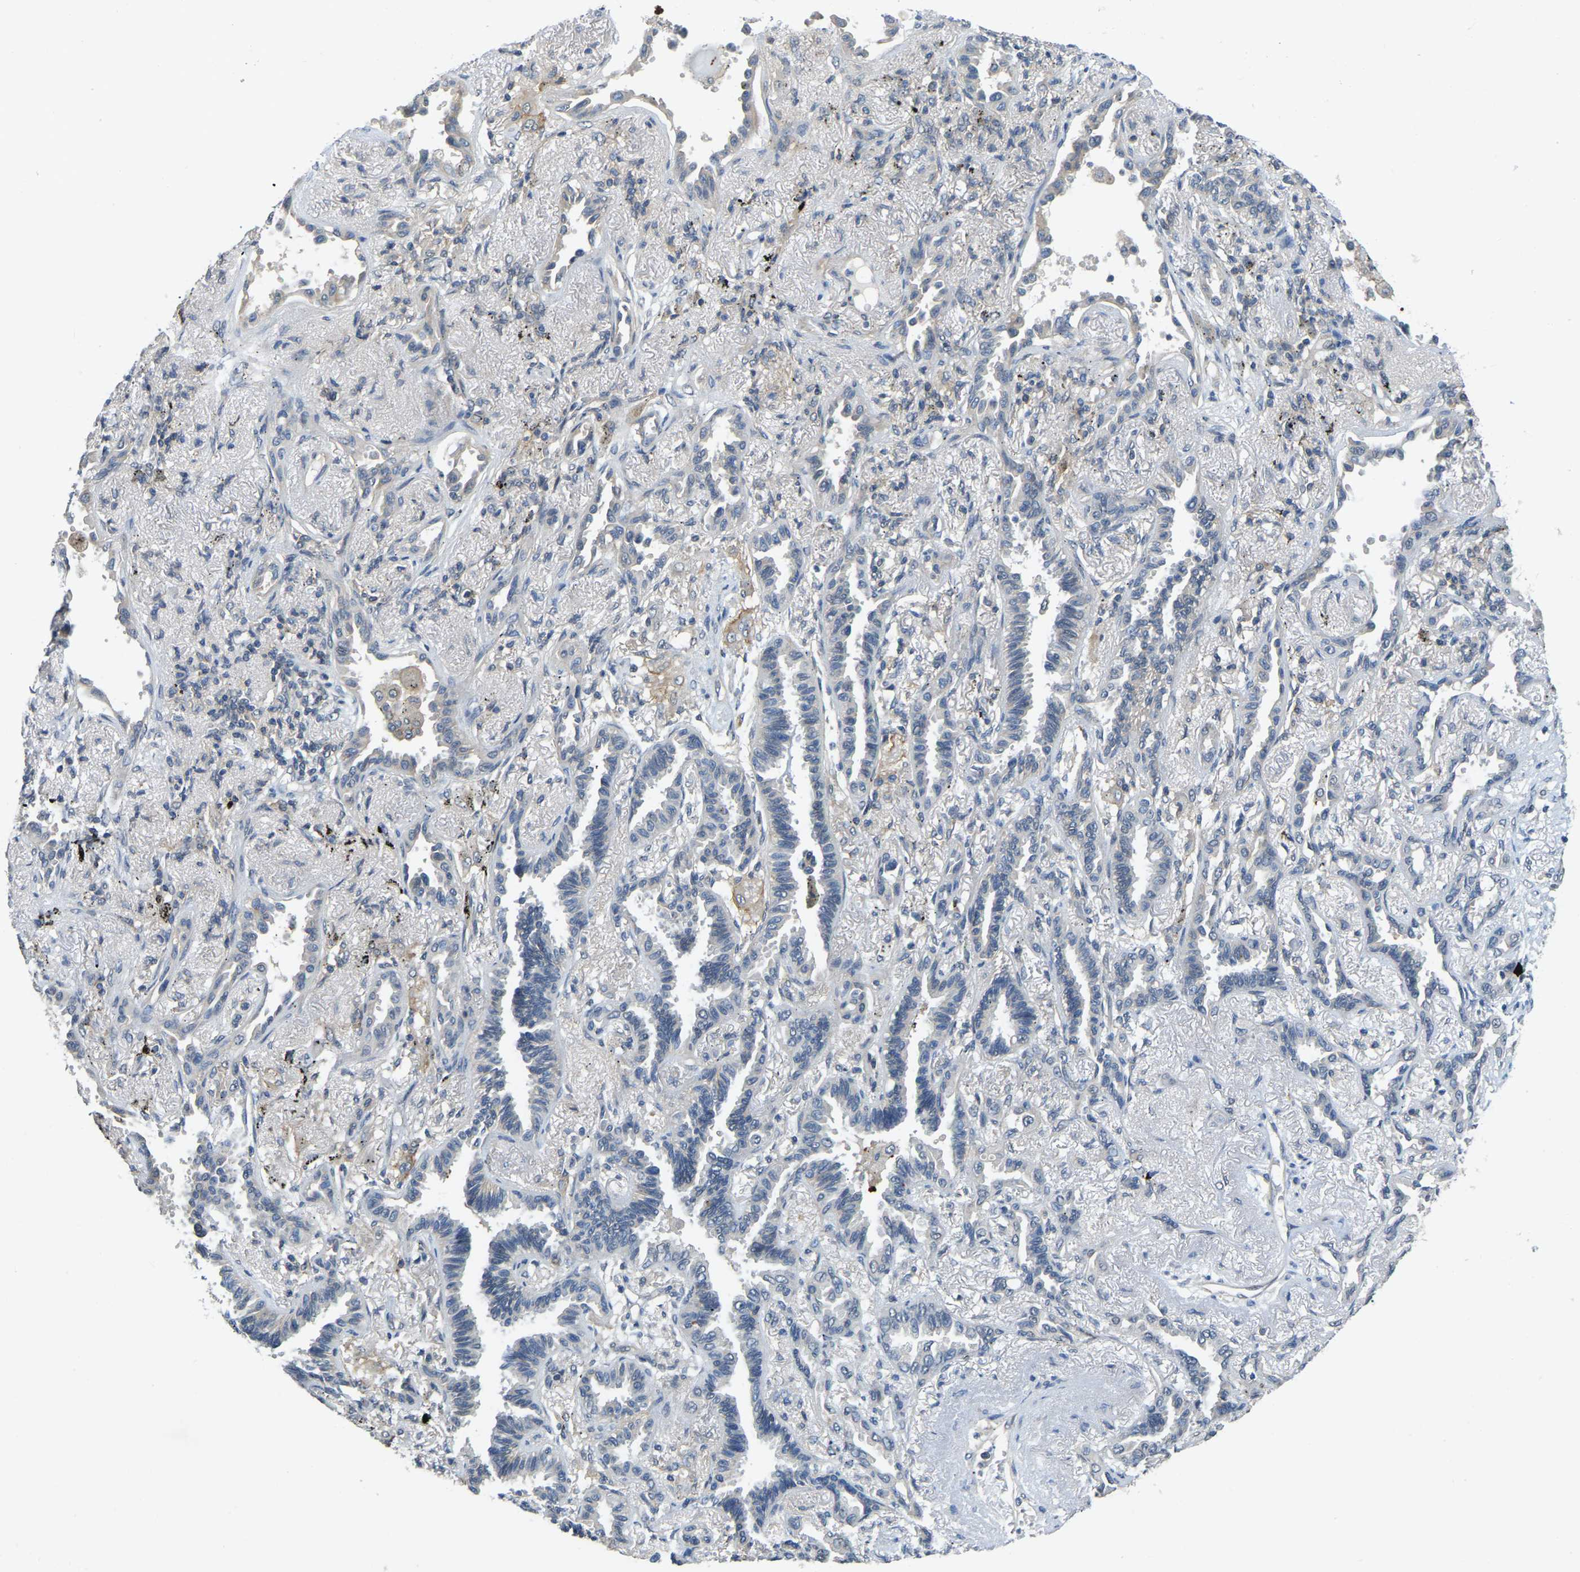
{"staining": {"intensity": "negative", "quantity": "none", "location": "none"}, "tissue": "lung cancer", "cell_type": "Tumor cells", "image_type": "cancer", "snomed": [{"axis": "morphology", "description": "Adenocarcinoma, NOS"}, {"axis": "topography", "description": "Lung"}], "caption": "Immunohistochemistry (IHC) micrograph of lung cancer (adenocarcinoma) stained for a protein (brown), which displays no expression in tumor cells.", "gene": "AHNAK", "patient": {"sex": "male", "age": 59}}